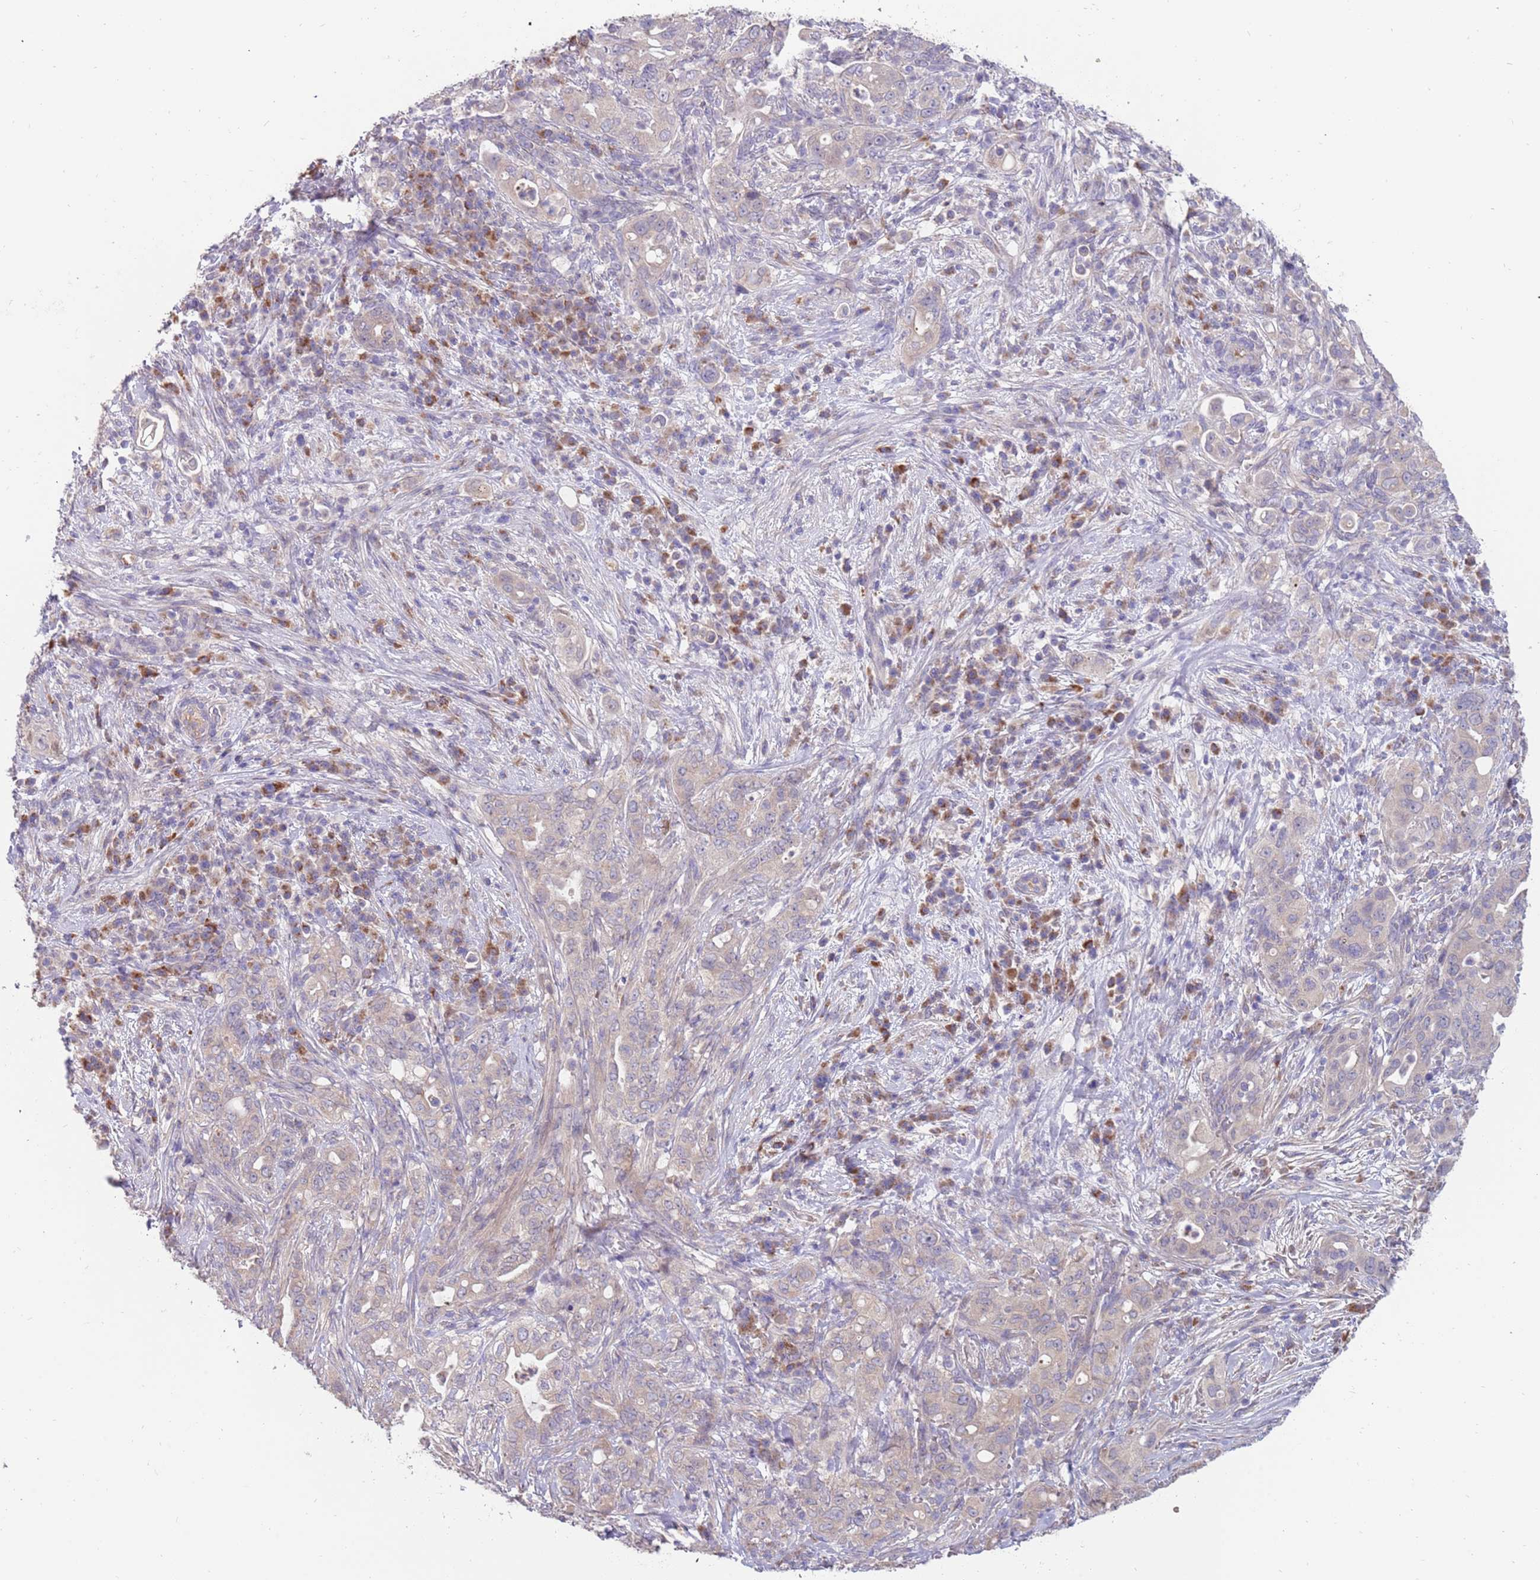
{"staining": {"intensity": "negative", "quantity": "none", "location": "none"}, "tissue": "pancreatic cancer", "cell_type": "Tumor cells", "image_type": "cancer", "snomed": [{"axis": "morphology", "description": "Normal tissue, NOS"}, {"axis": "morphology", "description": "Adenocarcinoma, NOS"}, {"axis": "topography", "description": "Lymph node"}, {"axis": "topography", "description": "Pancreas"}], "caption": "This is a micrograph of IHC staining of pancreatic cancer (adenocarcinoma), which shows no expression in tumor cells. (Stains: DAB (3,3'-diaminobenzidine) immunohistochemistry (IHC) with hematoxylin counter stain, Microscopy: brightfield microscopy at high magnification).", "gene": "ZNF746", "patient": {"sex": "female", "age": 67}}